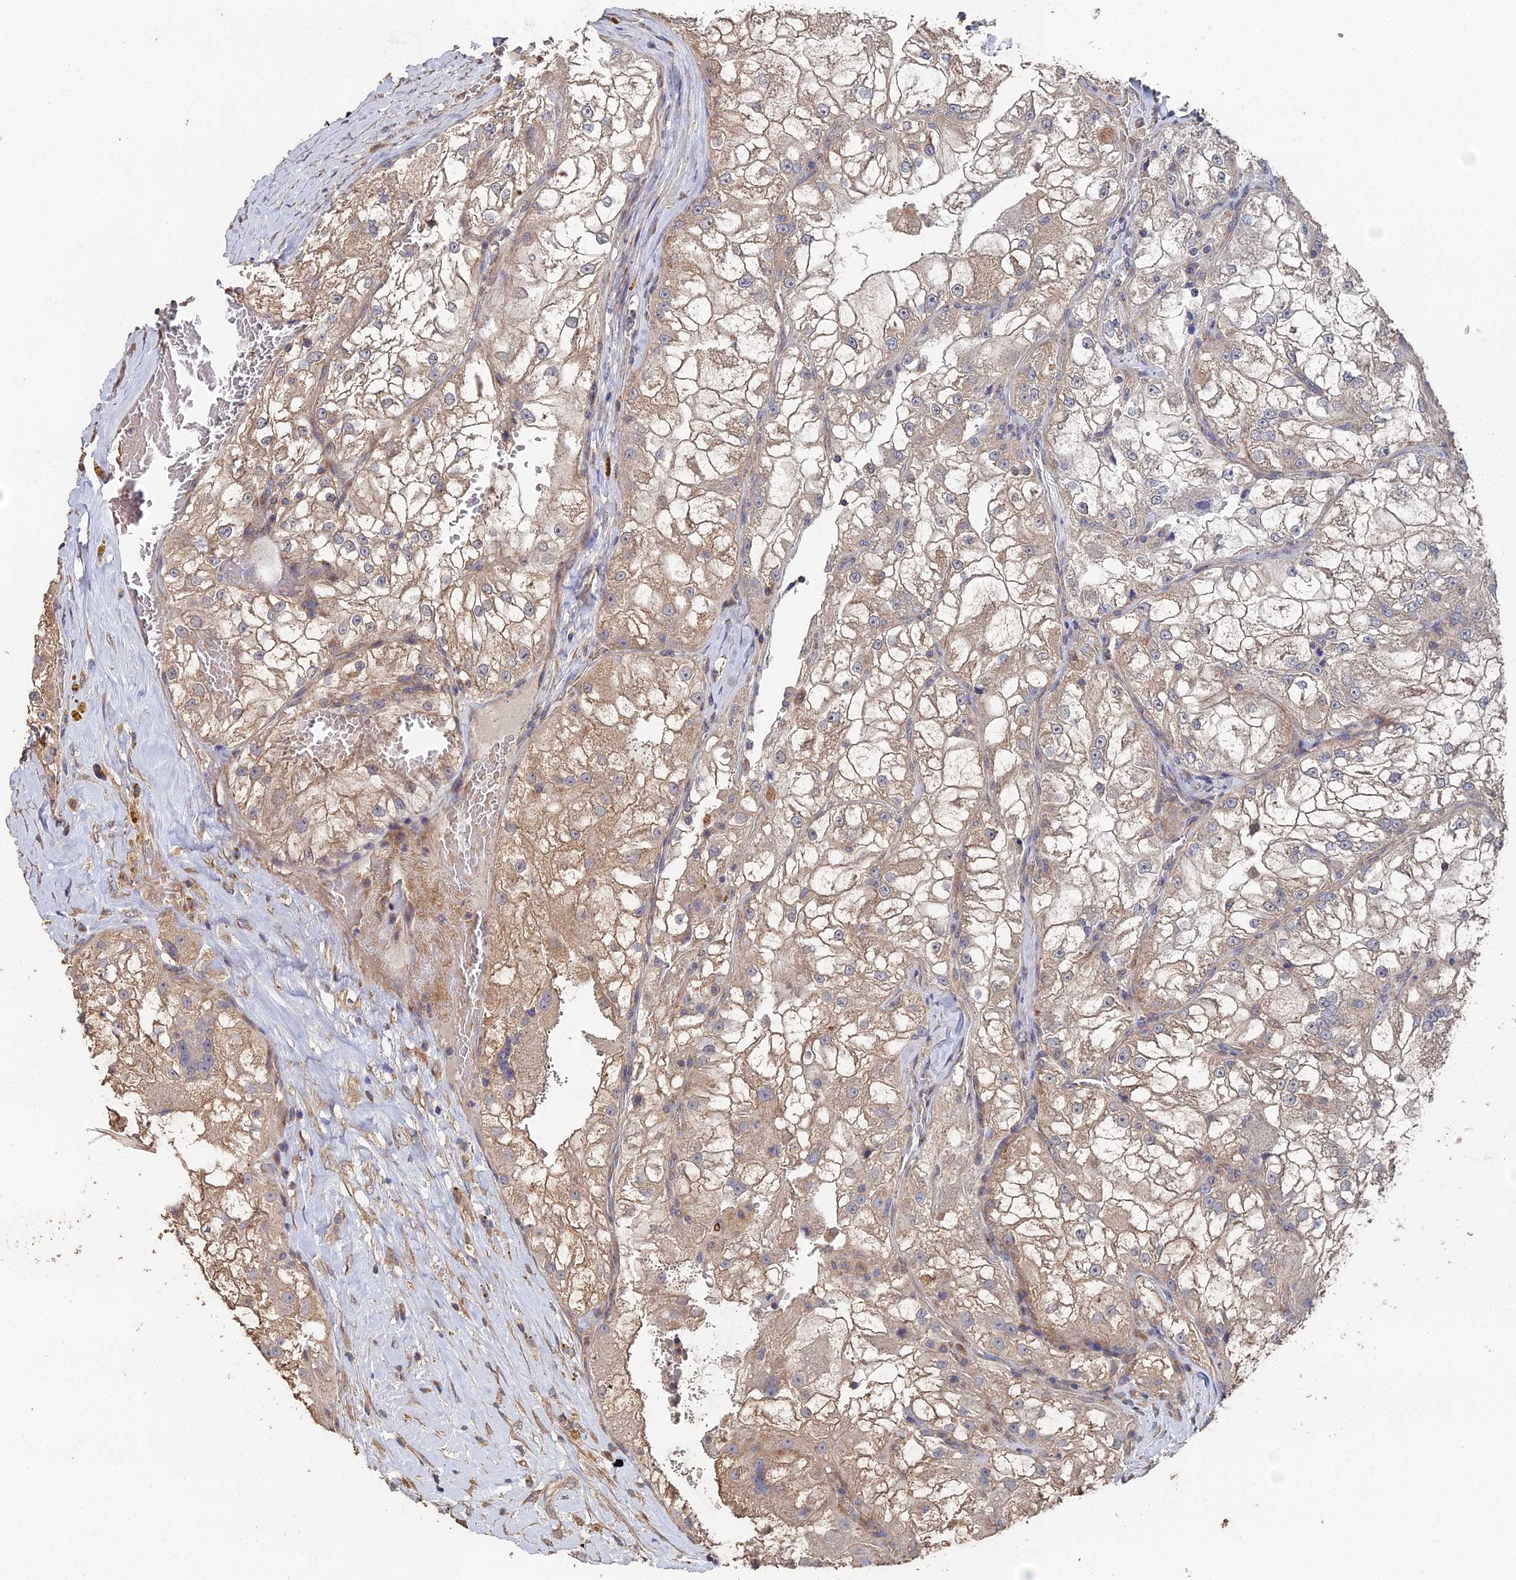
{"staining": {"intensity": "weak", "quantity": ">75%", "location": "cytoplasmic/membranous"}, "tissue": "renal cancer", "cell_type": "Tumor cells", "image_type": "cancer", "snomed": [{"axis": "morphology", "description": "Adenocarcinoma, NOS"}, {"axis": "topography", "description": "Kidney"}], "caption": "This is a histology image of immunohistochemistry (IHC) staining of adenocarcinoma (renal), which shows weak positivity in the cytoplasmic/membranous of tumor cells.", "gene": "SPANXN4", "patient": {"sex": "female", "age": 72}}